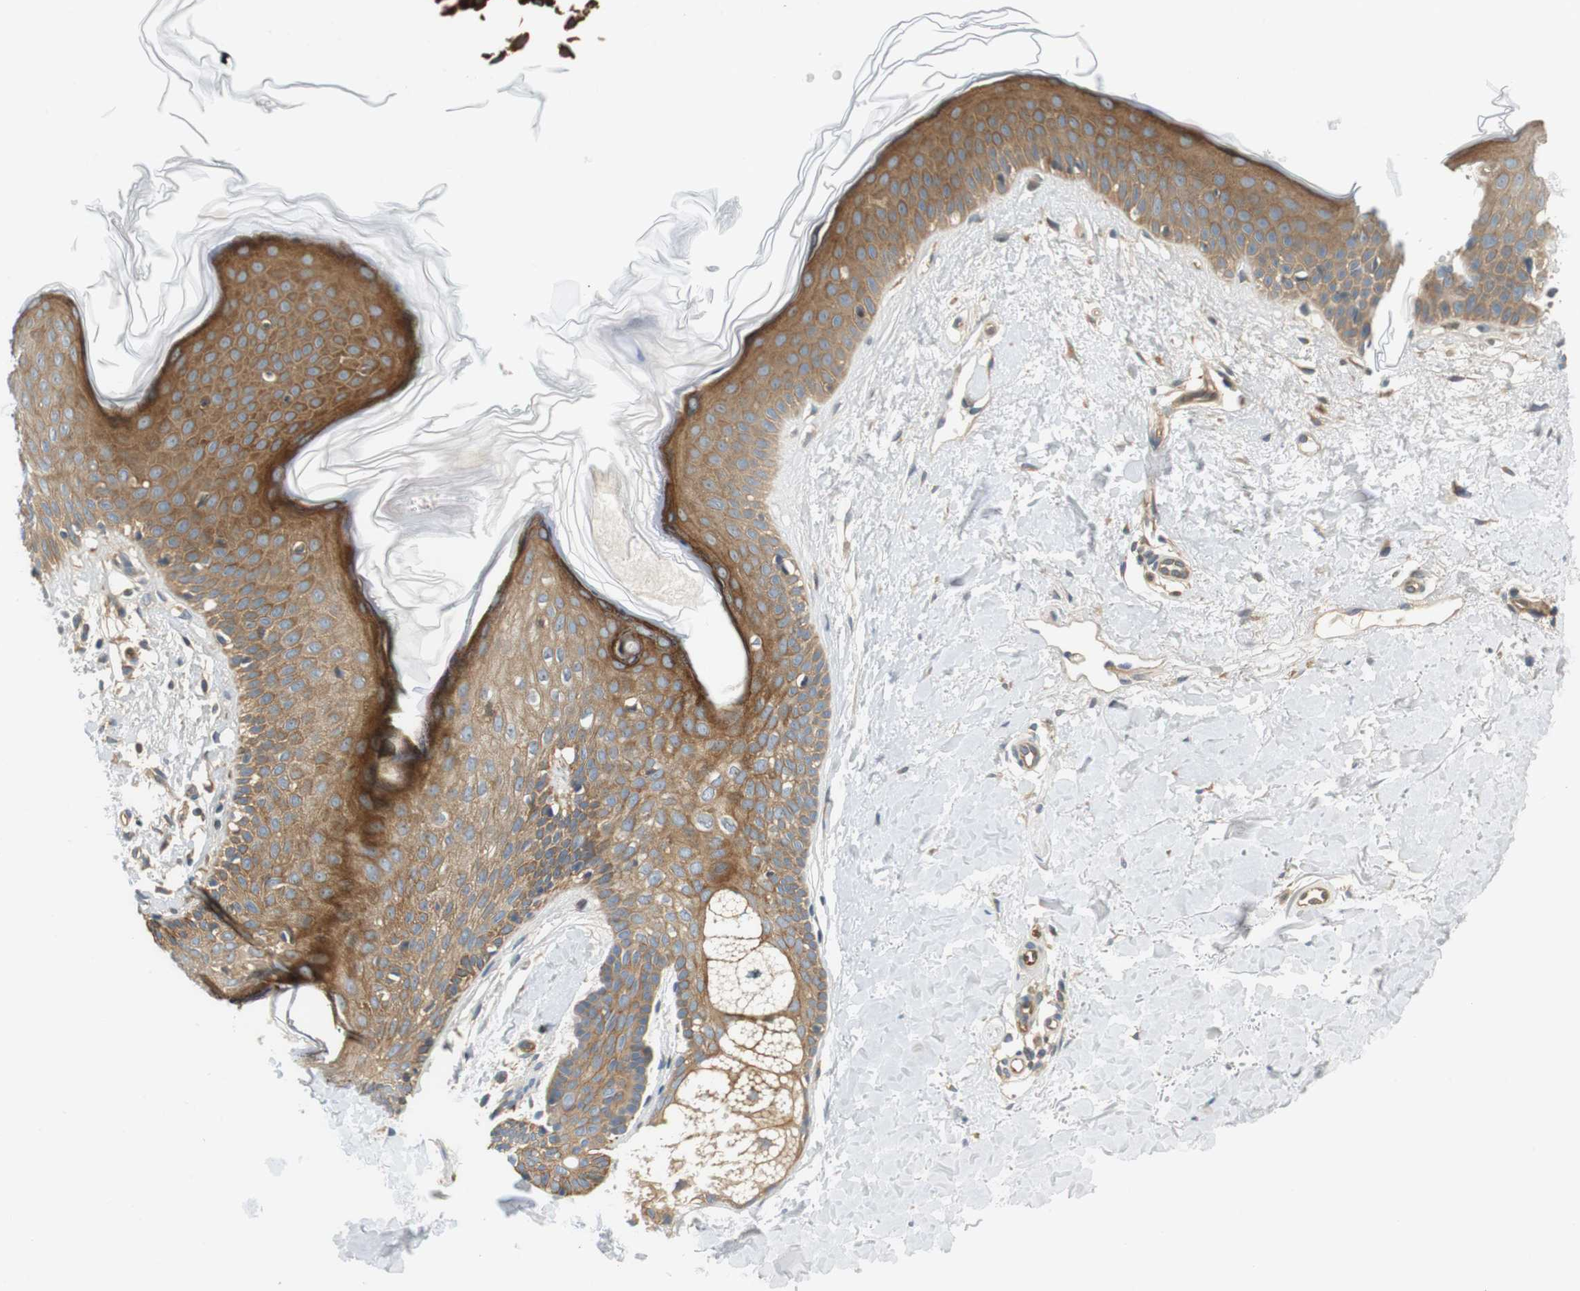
{"staining": {"intensity": "moderate", "quantity": ">75%", "location": "cytoplasmic/membranous"}, "tissue": "skin", "cell_type": "Fibroblasts", "image_type": "normal", "snomed": [{"axis": "morphology", "description": "Normal tissue, NOS"}, {"axis": "topography", "description": "Skin"}], "caption": "Skin stained for a protein (brown) shows moderate cytoplasmic/membranous positive staining in approximately >75% of fibroblasts.", "gene": "SH3GLB1", "patient": {"sex": "female", "age": 56}}